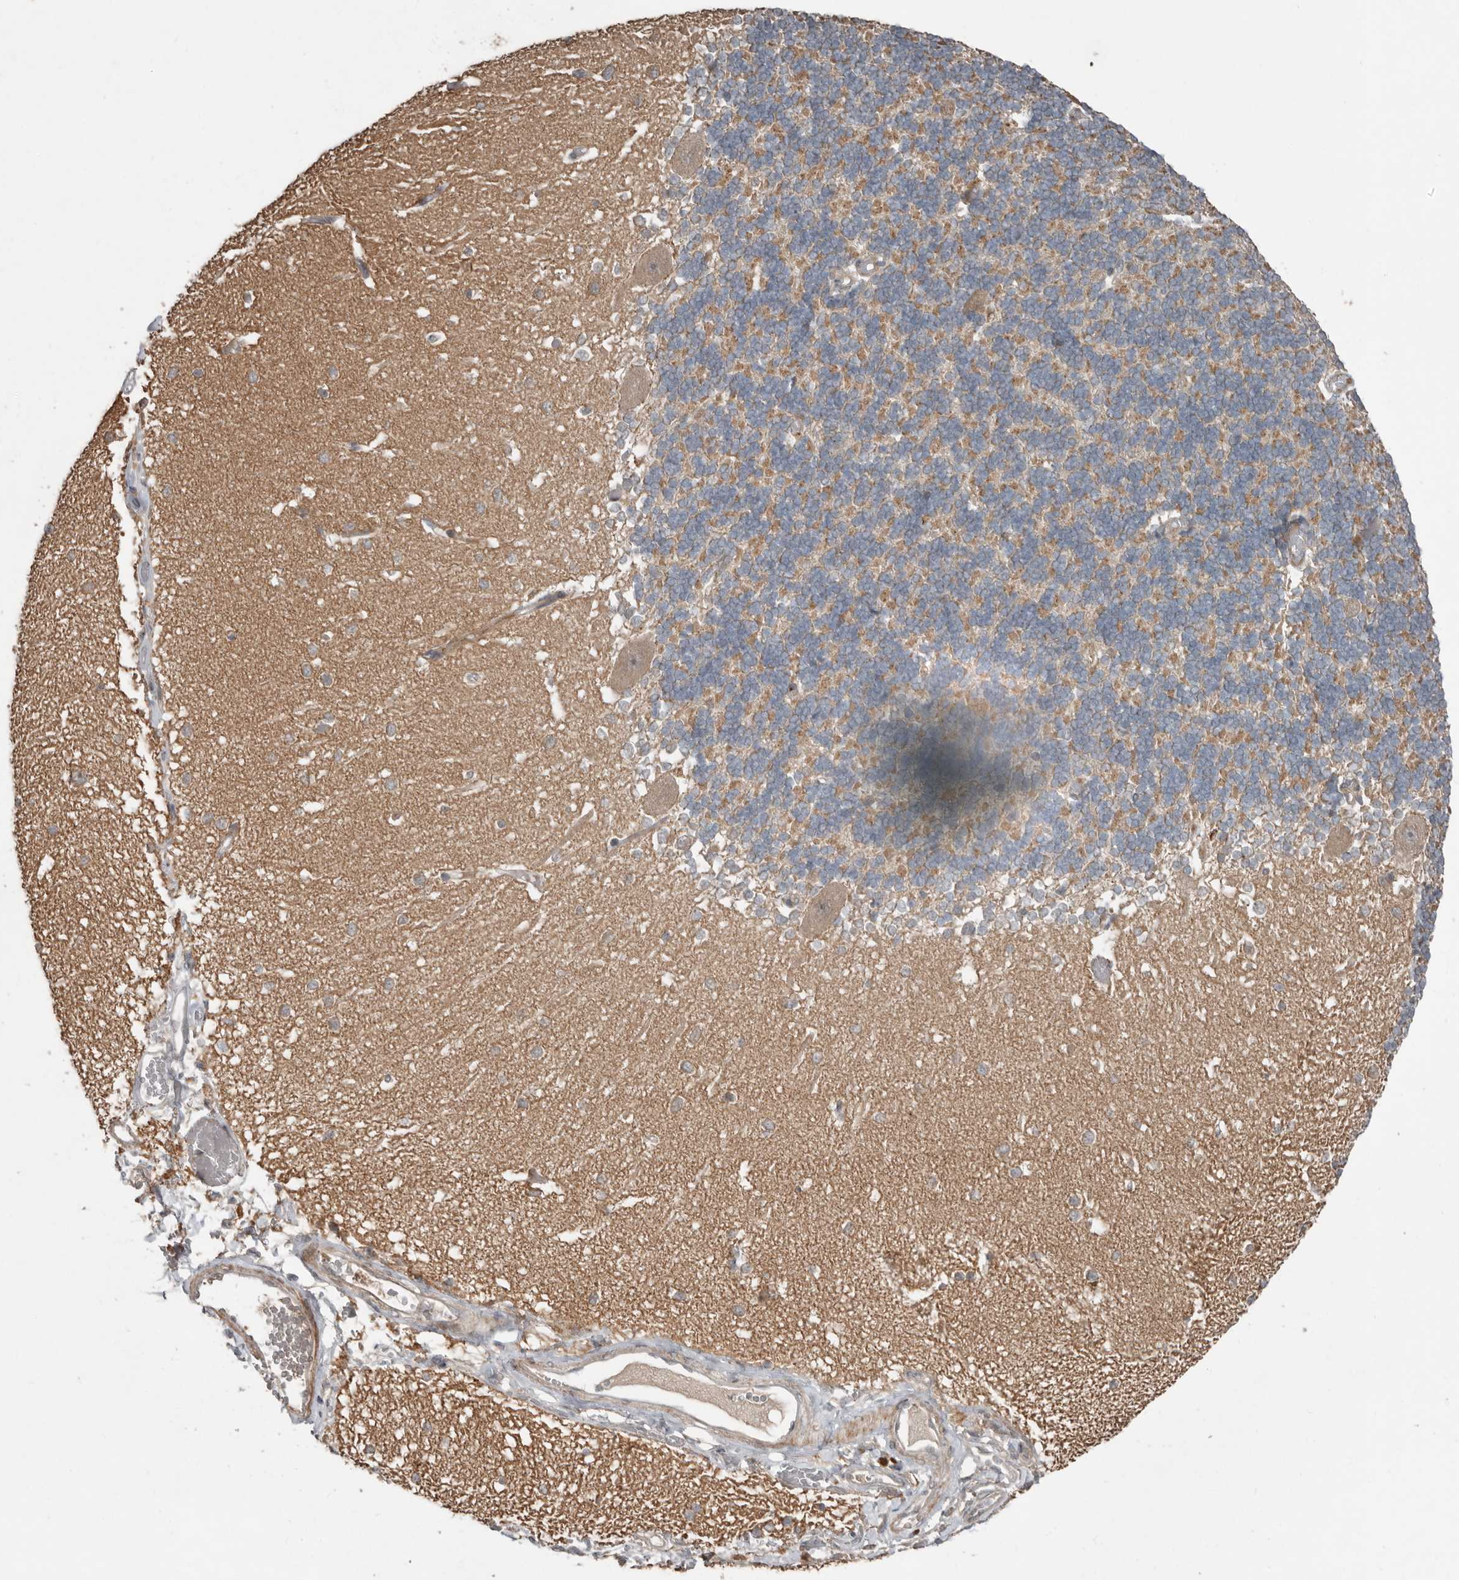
{"staining": {"intensity": "moderate", "quantity": "<25%", "location": "cytoplasmic/membranous"}, "tissue": "cerebellum", "cell_type": "Cells in granular layer", "image_type": "normal", "snomed": [{"axis": "morphology", "description": "Normal tissue, NOS"}, {"axis": "topography", "description": "Cerebellum"}], "caption": "IHC photomicrograph of unremarkable cerebellum stained for a protein (brown), which exhibits low levels of moderate cytoplasmic/membranous positivity in about <25% of cells in granular layer.", "gene": "SLC6A7", "patient": {"sex": "male", "age": 37}}